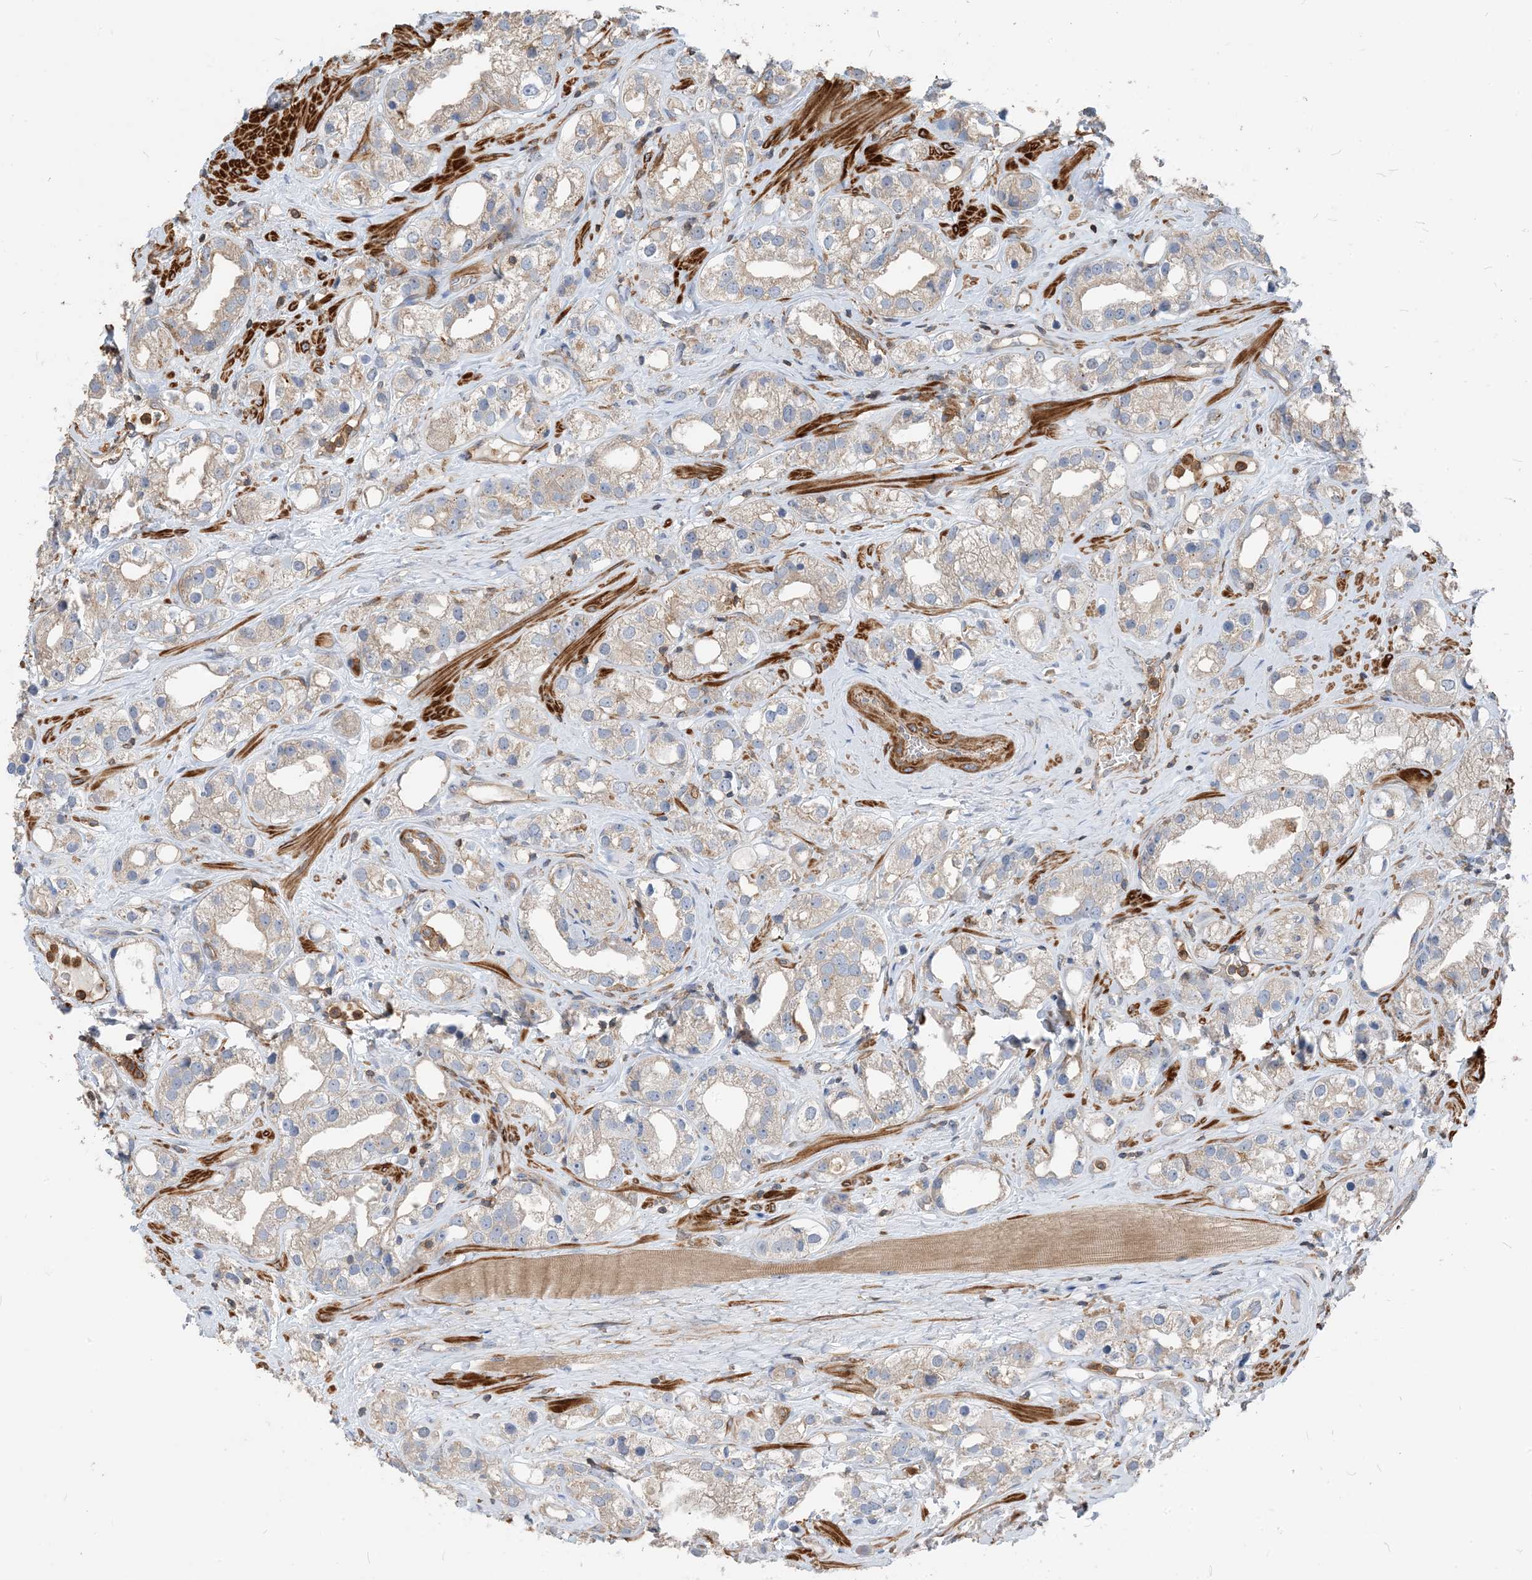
{"staining": {"intensity": "weak", "quantity": "<25%", "location": "cytoplasmic/membranous"}, "tissue": "prostate cancer", "cell_type": "Tumor cells", "image_type": "cancer", "snomed": [{"axis": "morphology", "description": "Adenocarcinoma, NOS"}, {"axis": "topography", "description": "Prostate"}], "caption": "The image demonstrates no significant positivity in tumor cells of prostate cancer (adenocarcinoma). (Stains: DAB (3,3'-diaminobenzidine) immunohistochemistry (IHC) with hematoxylin counter stain, Microscopy: brightfield microscopy at high magnification).", "gene": "PARVG", "patient": {"sex": "male", "age": 79}}